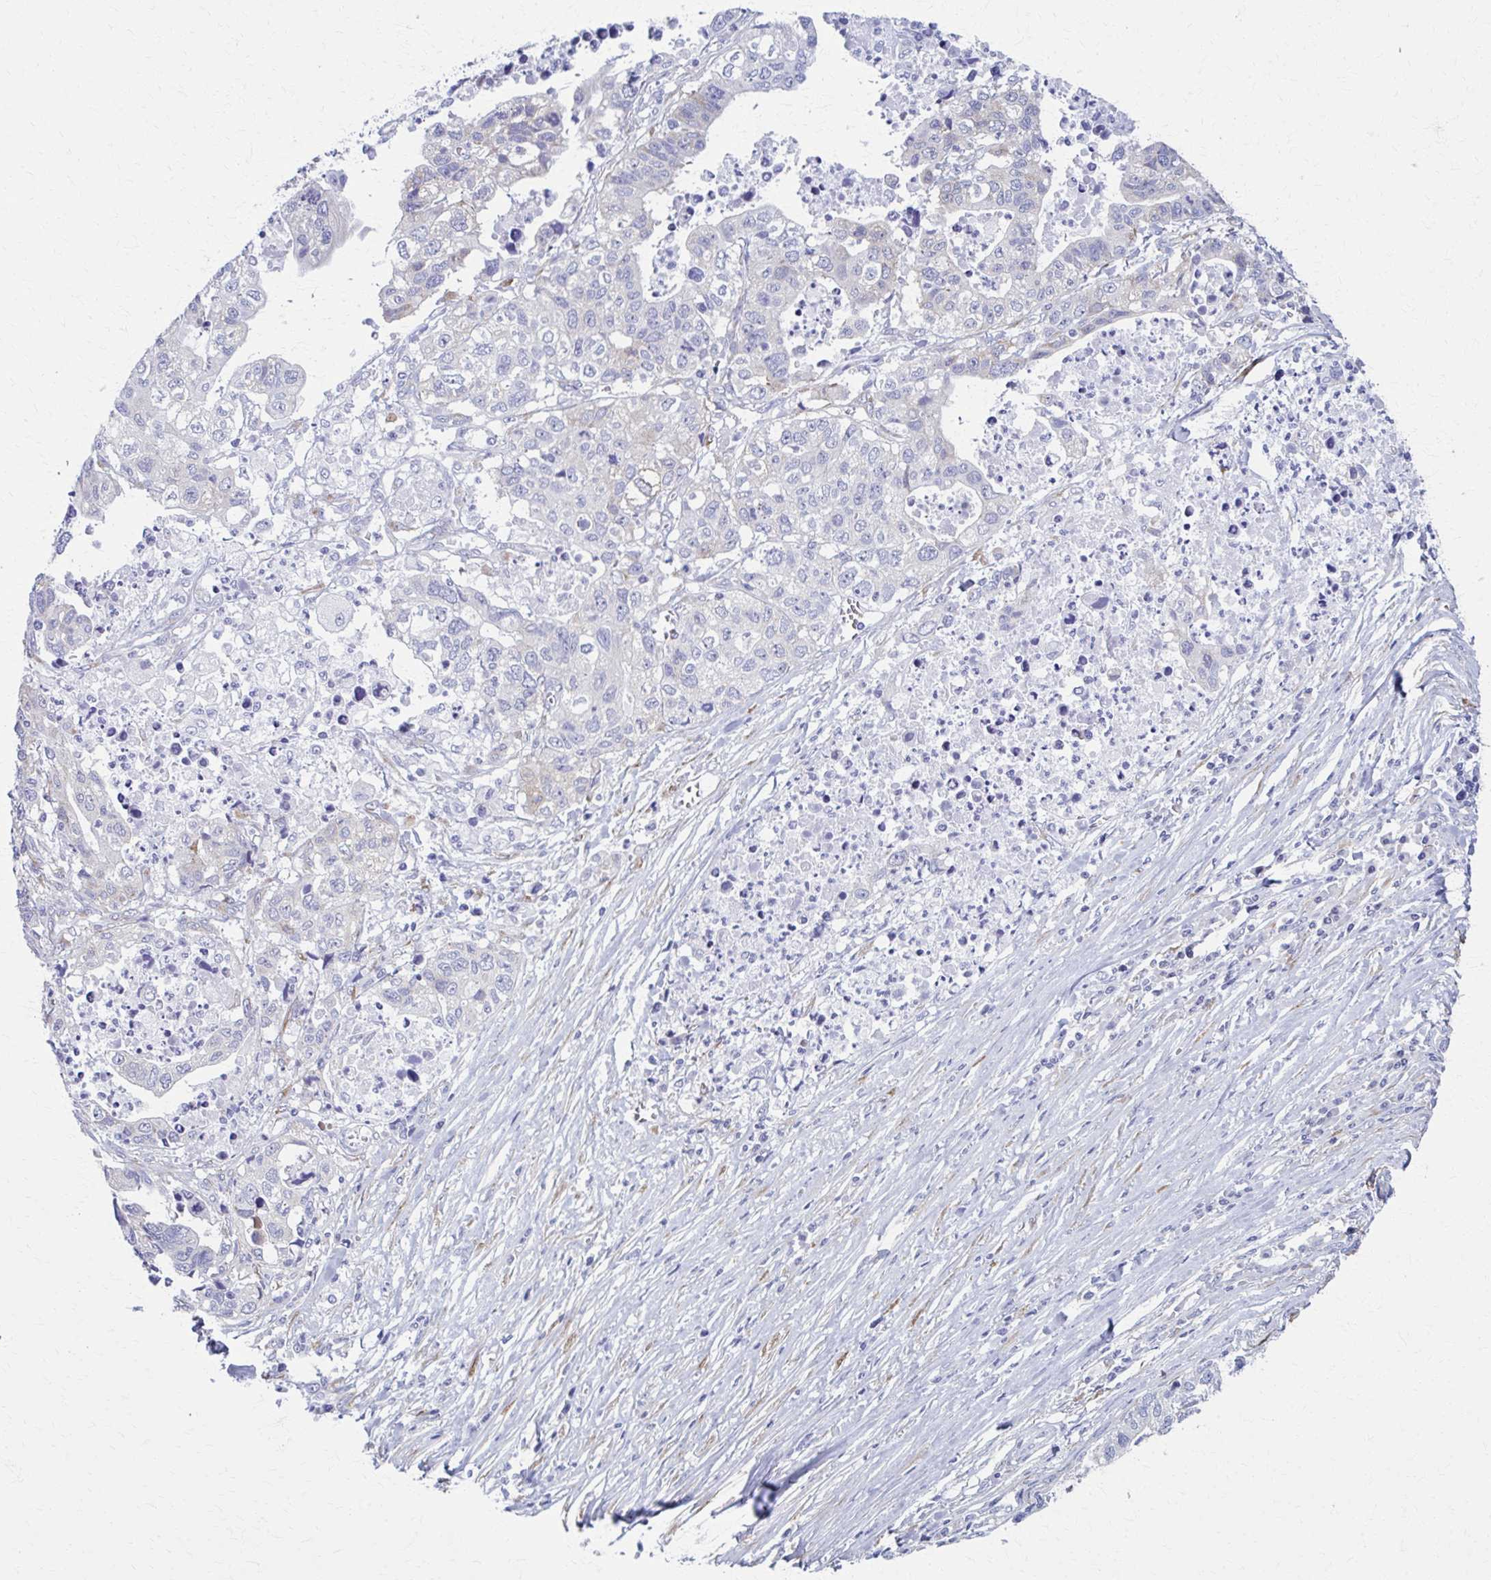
{"staining": {"intensity": "negative", "quantity": "none", "location": "none"}, "tissue": "stomach cancer", "cell_type": "Tumor cells", "image_type": "cancer", "snomed": [{"axis": "morphology", "description": "Adenocarcinoma, NOS"}, {"axis": "topography", "description": "Stomach, upper"}], "caption": "The micrograph displays no significant staining in tumor cells of stomach cancer. (DAB (3,3'-diaminobenzidine) immunohistochemistry (IHC), high magnification).", "gene": "SPATS2L", "patient": {"sex": "female", "age": 67}}